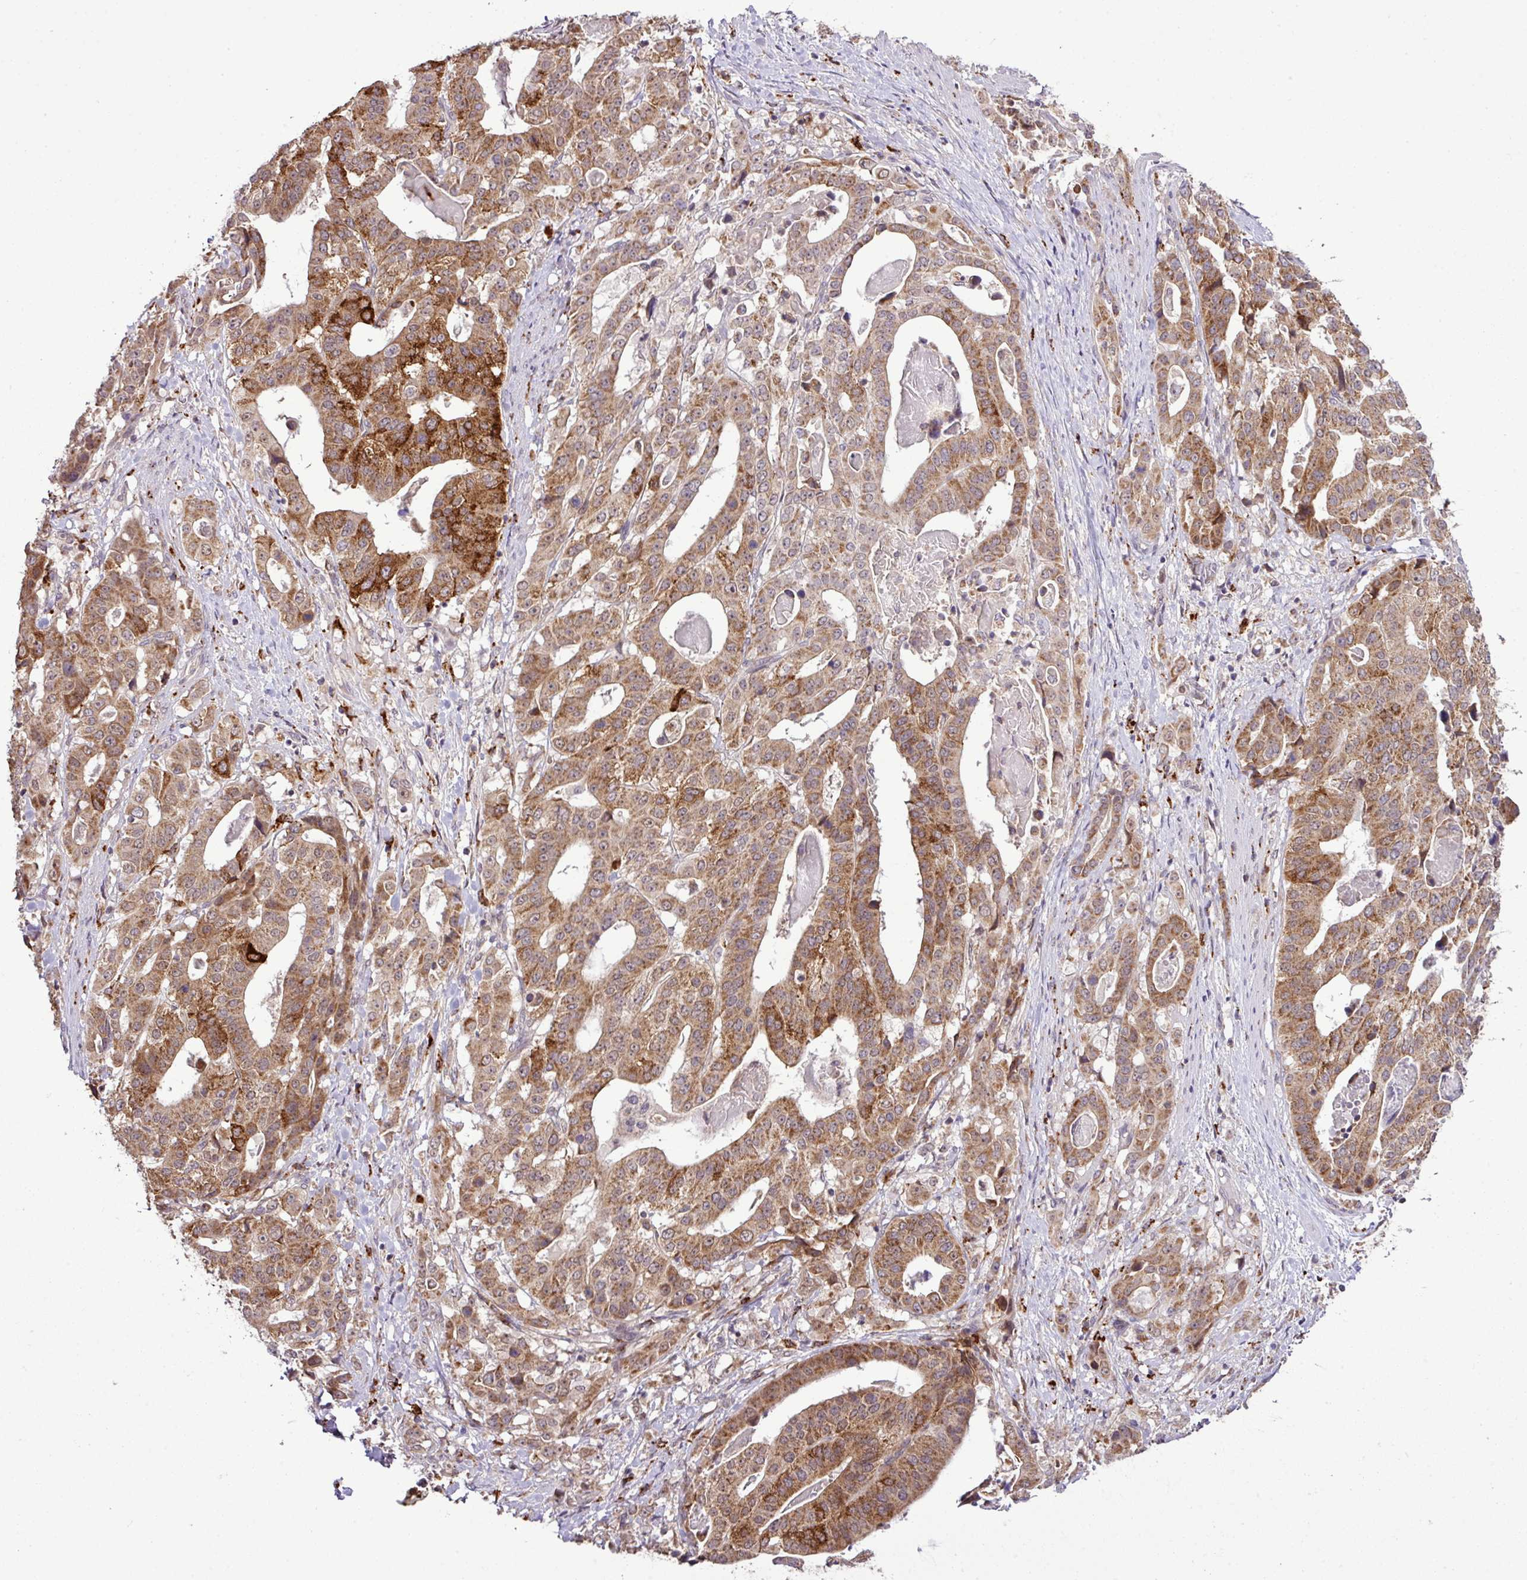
{"staining": {"intensity": "moderate", "quantity": ">75%", "location": "cytoplasmic/membranous"}, "tissue": "stomach cancer", "cell_type": "Tumor cells", "image_type": "cancer", "snomed": [{"axis": "morphology", "description": "Adenocarcinoma, NOS"}, {"axis": "topography", "description": "Stomach"}], "caption": "Approximately >75% of tumor cells in human stomach cancer (adenocarcinoma) demonstrate moderate cytoplasmic/membranous protein expression as visualized by brown immunohistochemical staining.", "gene": "SMCO4", "patient": {"sex": "male", "age": 48}}